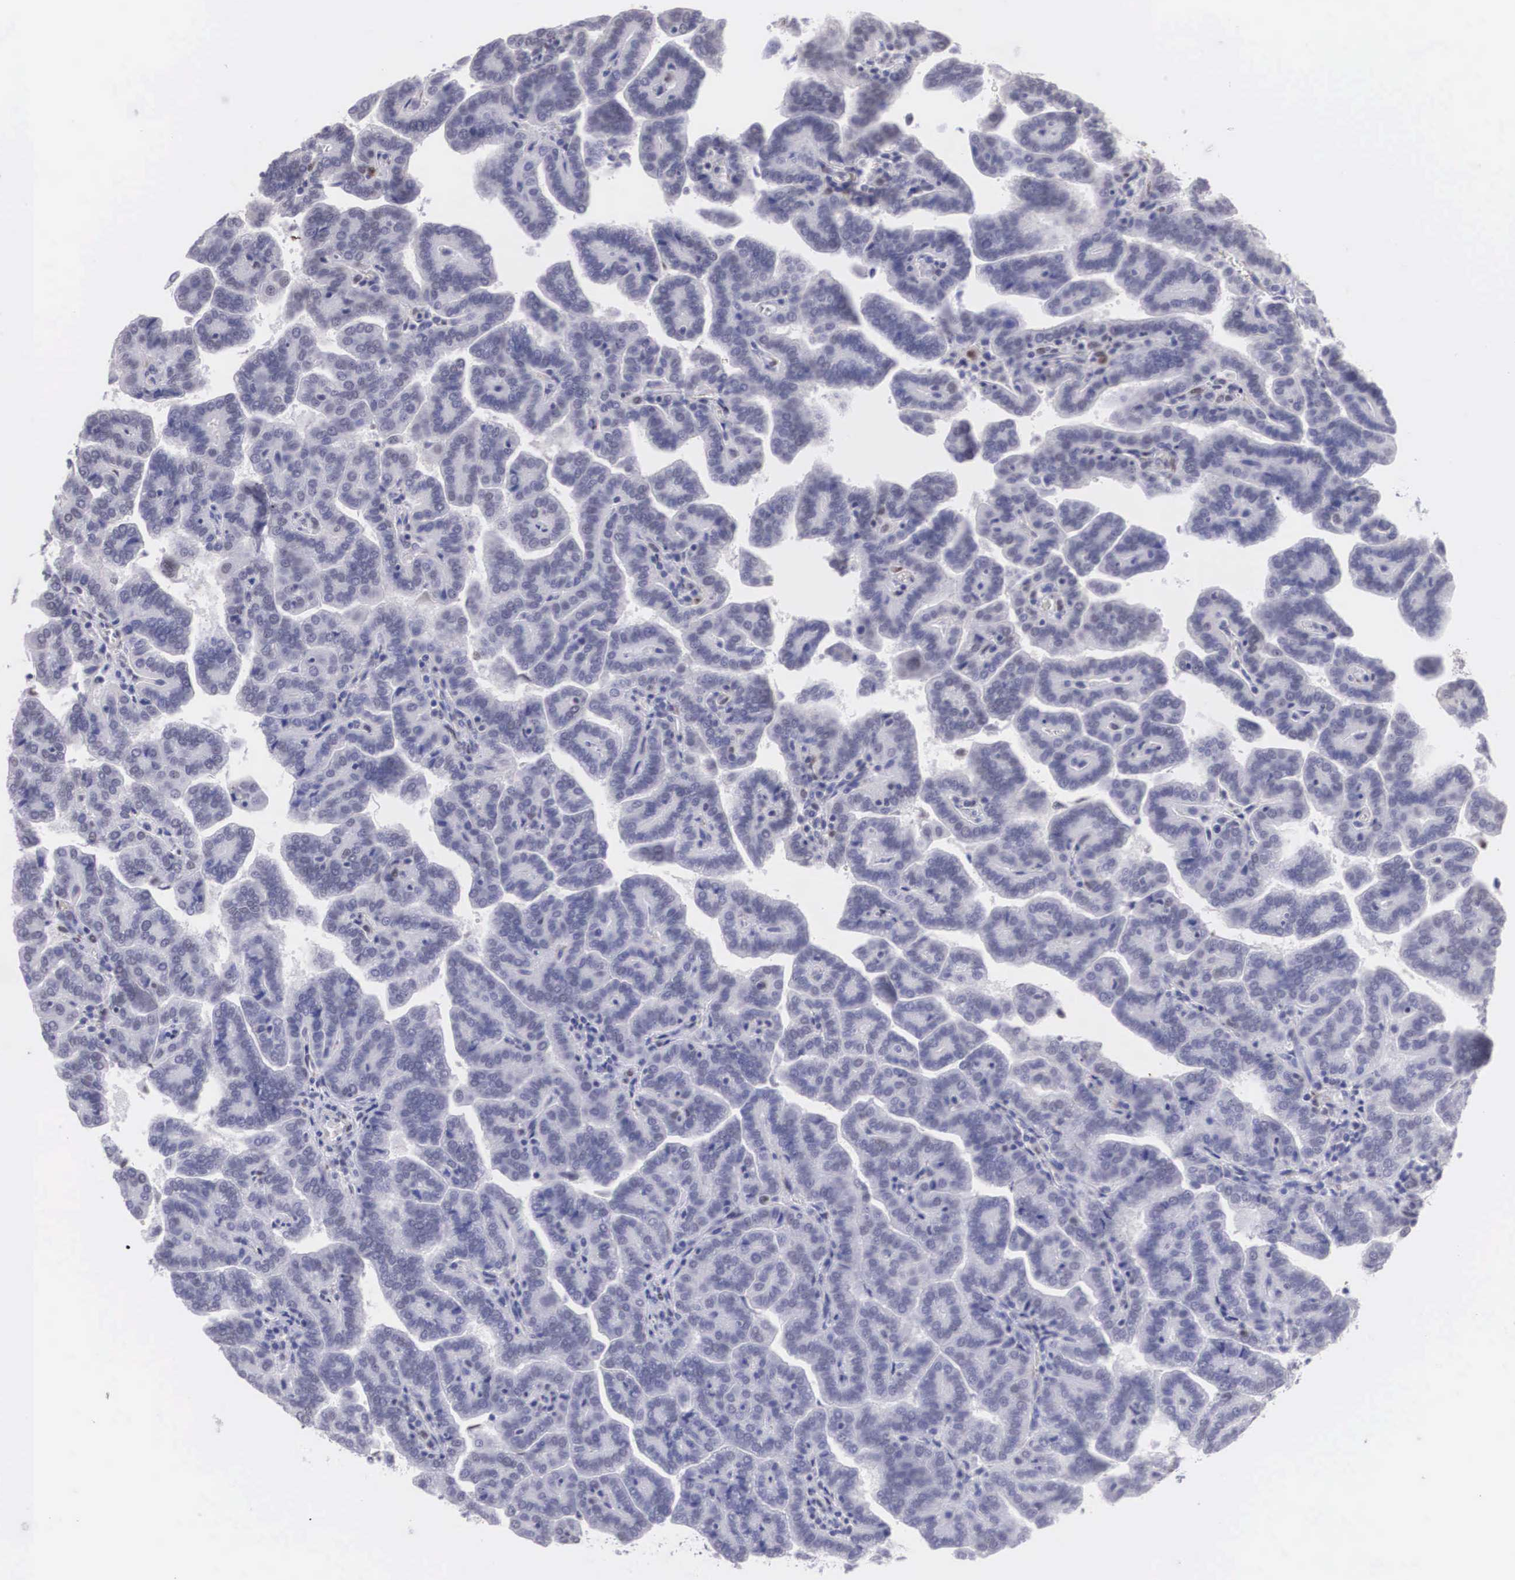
{"staining": {"intensity": "negative", "quantity": "none", "location": "none"}, "tissue": "renal cancer", "cell_type": "Tumor cells", "image_type": "cancer", "snomed": [{"axis": "morphology", "description": "Adenocarcinoma, NOS"}, {"axis": "topography", "description": "Kidney"}], "caption": "Histopathology image shows no protein positivity in tumor cells of renal adenocarcinoma tissue. The staining was performed using DAB to visualize the protein expression in brown, while the nuclei were stained in blue with hematoxylin (Magnification: 20x).", "gene": "ETV6", "patient": {"sex": "male", "age": 61}}